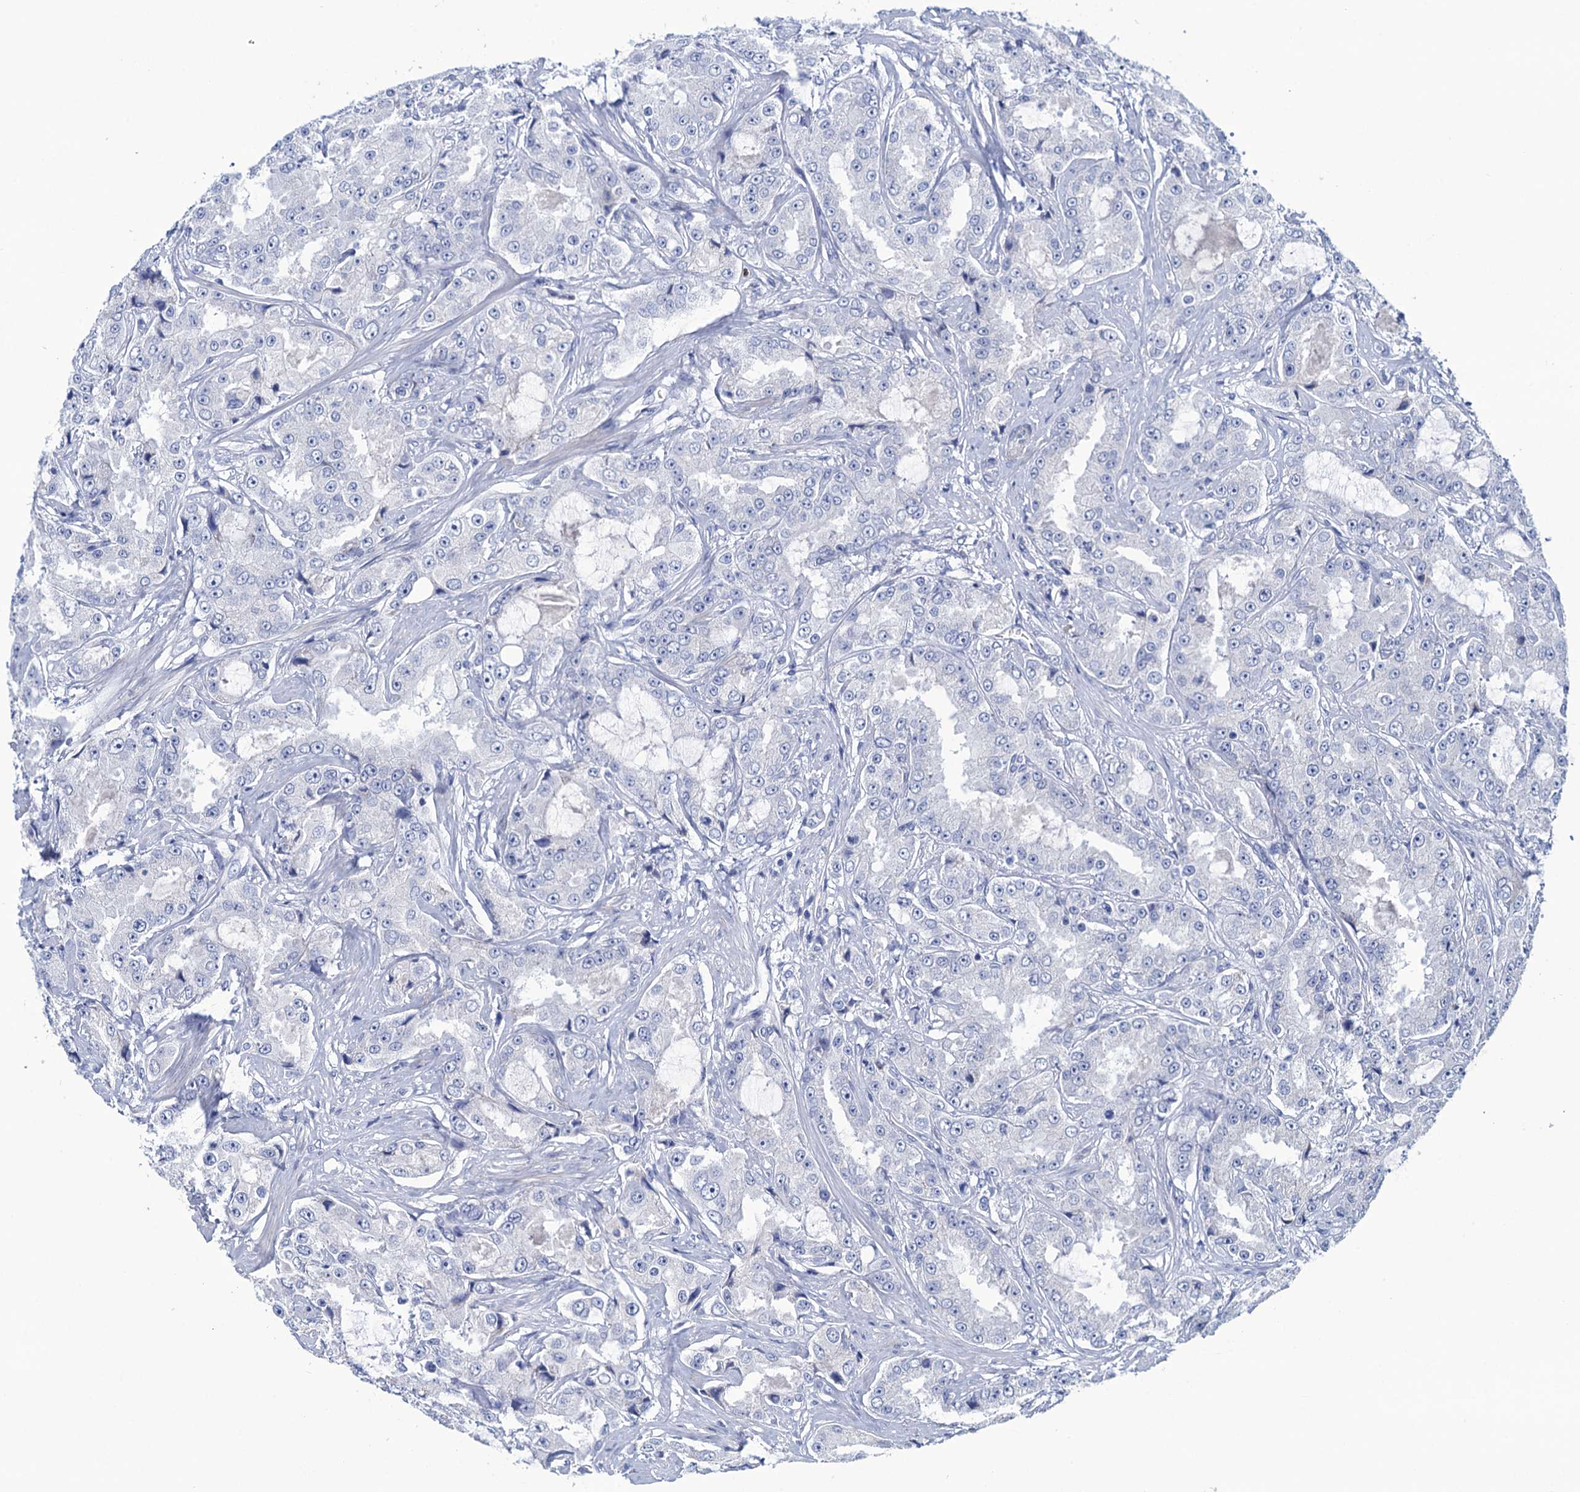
{"staining": {"intensity": "negative", "quantity": "none", "location": "none"}, "tissue": "prostate cancer", "cell_type": "Tumor cells", "image_type": "cancer", "snomed": [{"axis": "morphology", "description": "Adenocarcinoma, High grade"}, {"axis": "topography", "description": "Prostate"}], "caption": "DAB immunohistochemical staining of prostate cancer demonstrates no significant positivity in tumor cells.", "gene": "RHCG", "patient": {"sex": "male", "age": 73}}